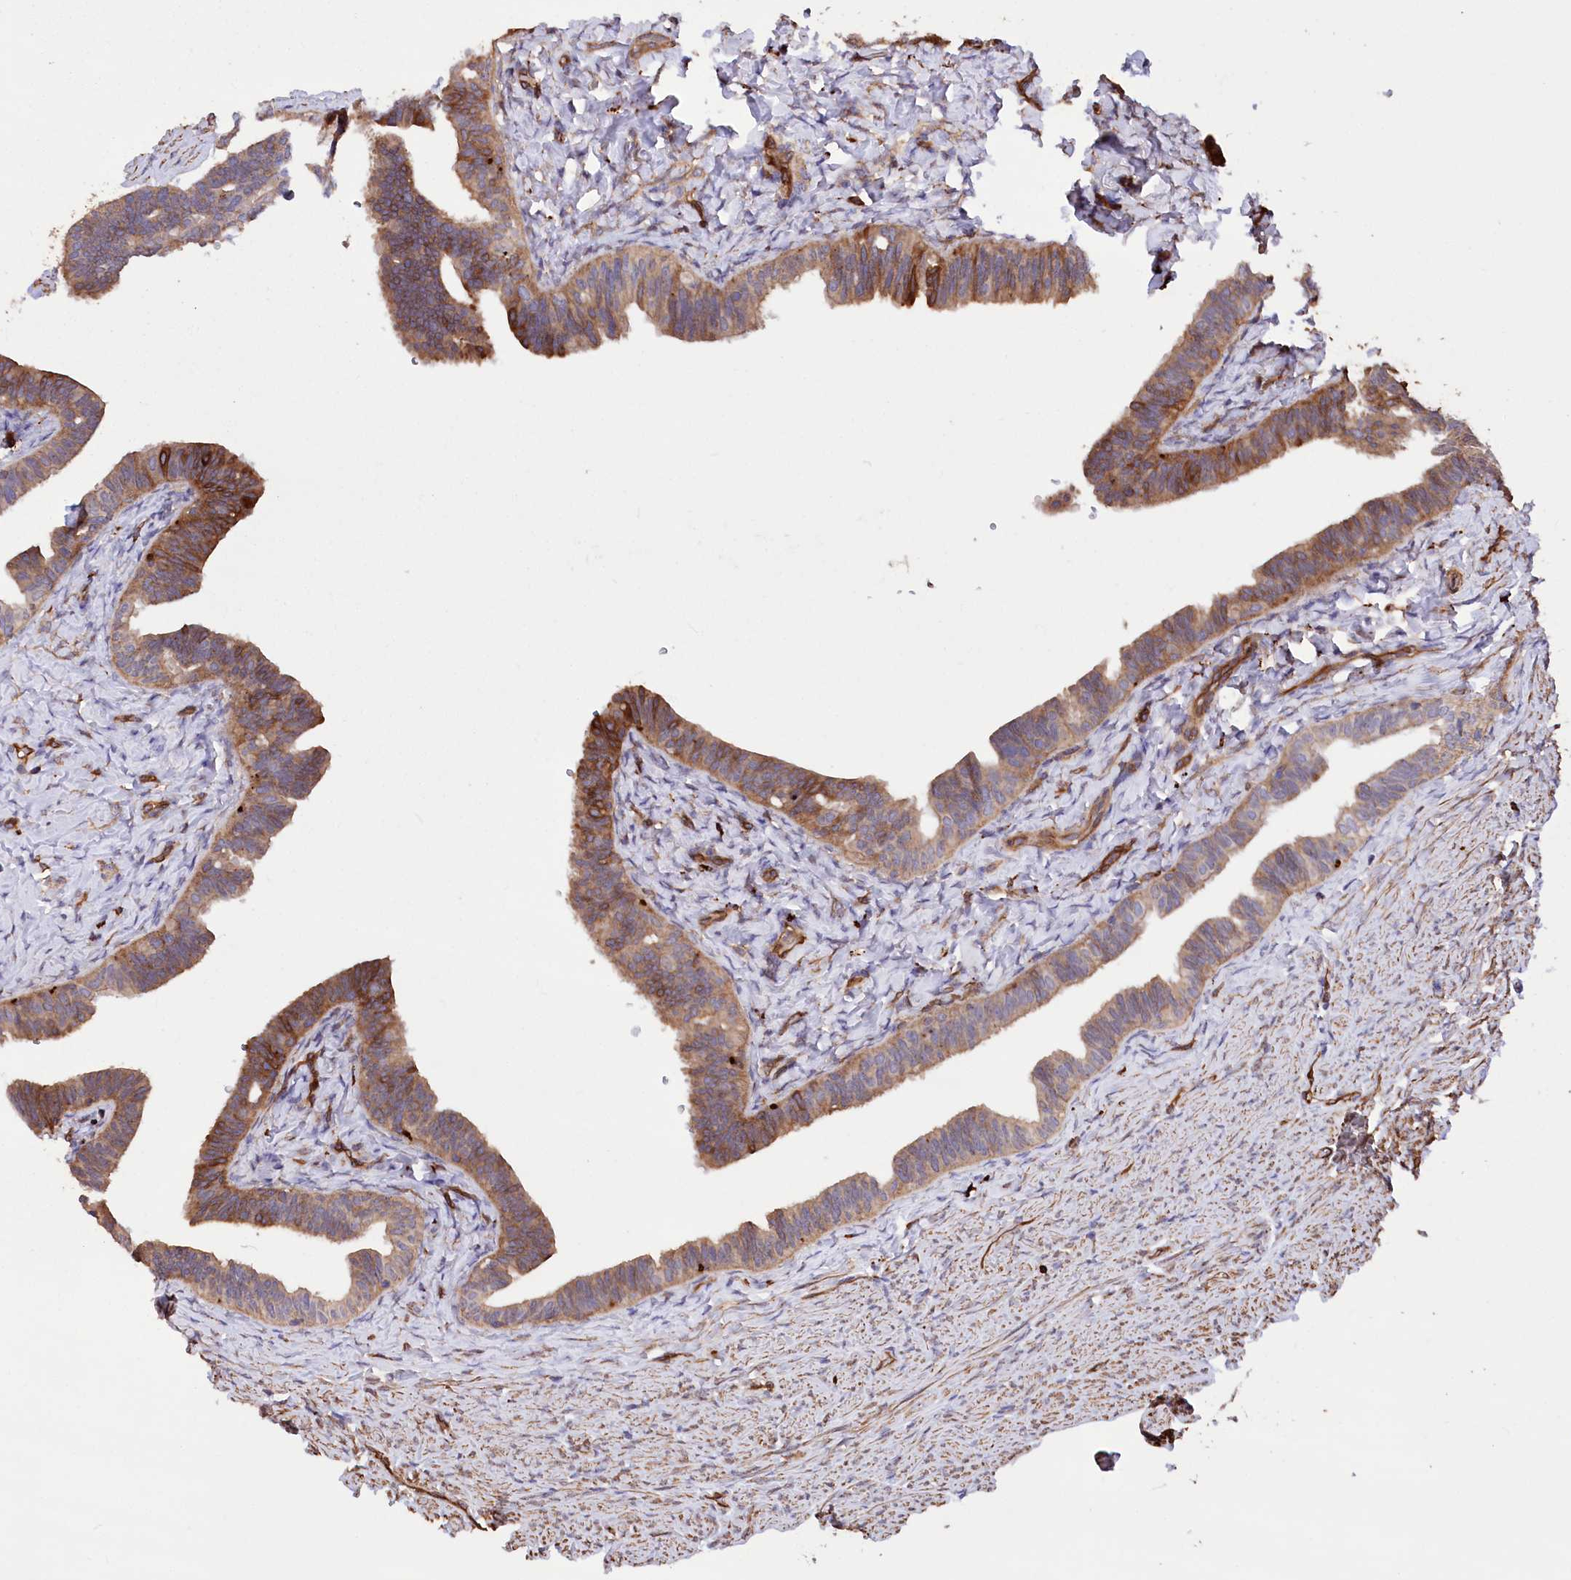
{"staining": {"intensity": "moderate", "quantity": ">75%", "location": "cytoplasmic/membranous"}, "tissue": "fallopian tube", "cell_type": "Glandular cells", "image_type": "normal", "snomed": [{"axis": "morphology", "description": "Normal tissue, NOS"}, {"axis": "topography", "description": "Fallopian tube"}], "caption": "Immunohistochemical staining of normal human fallopian tube exhibits medium levels of moderate cytoplasmic/membranous staining in approximately >75% of glandular cells.", "gene": "DPP3", "patient": {"sex": "female", "age": 39}}